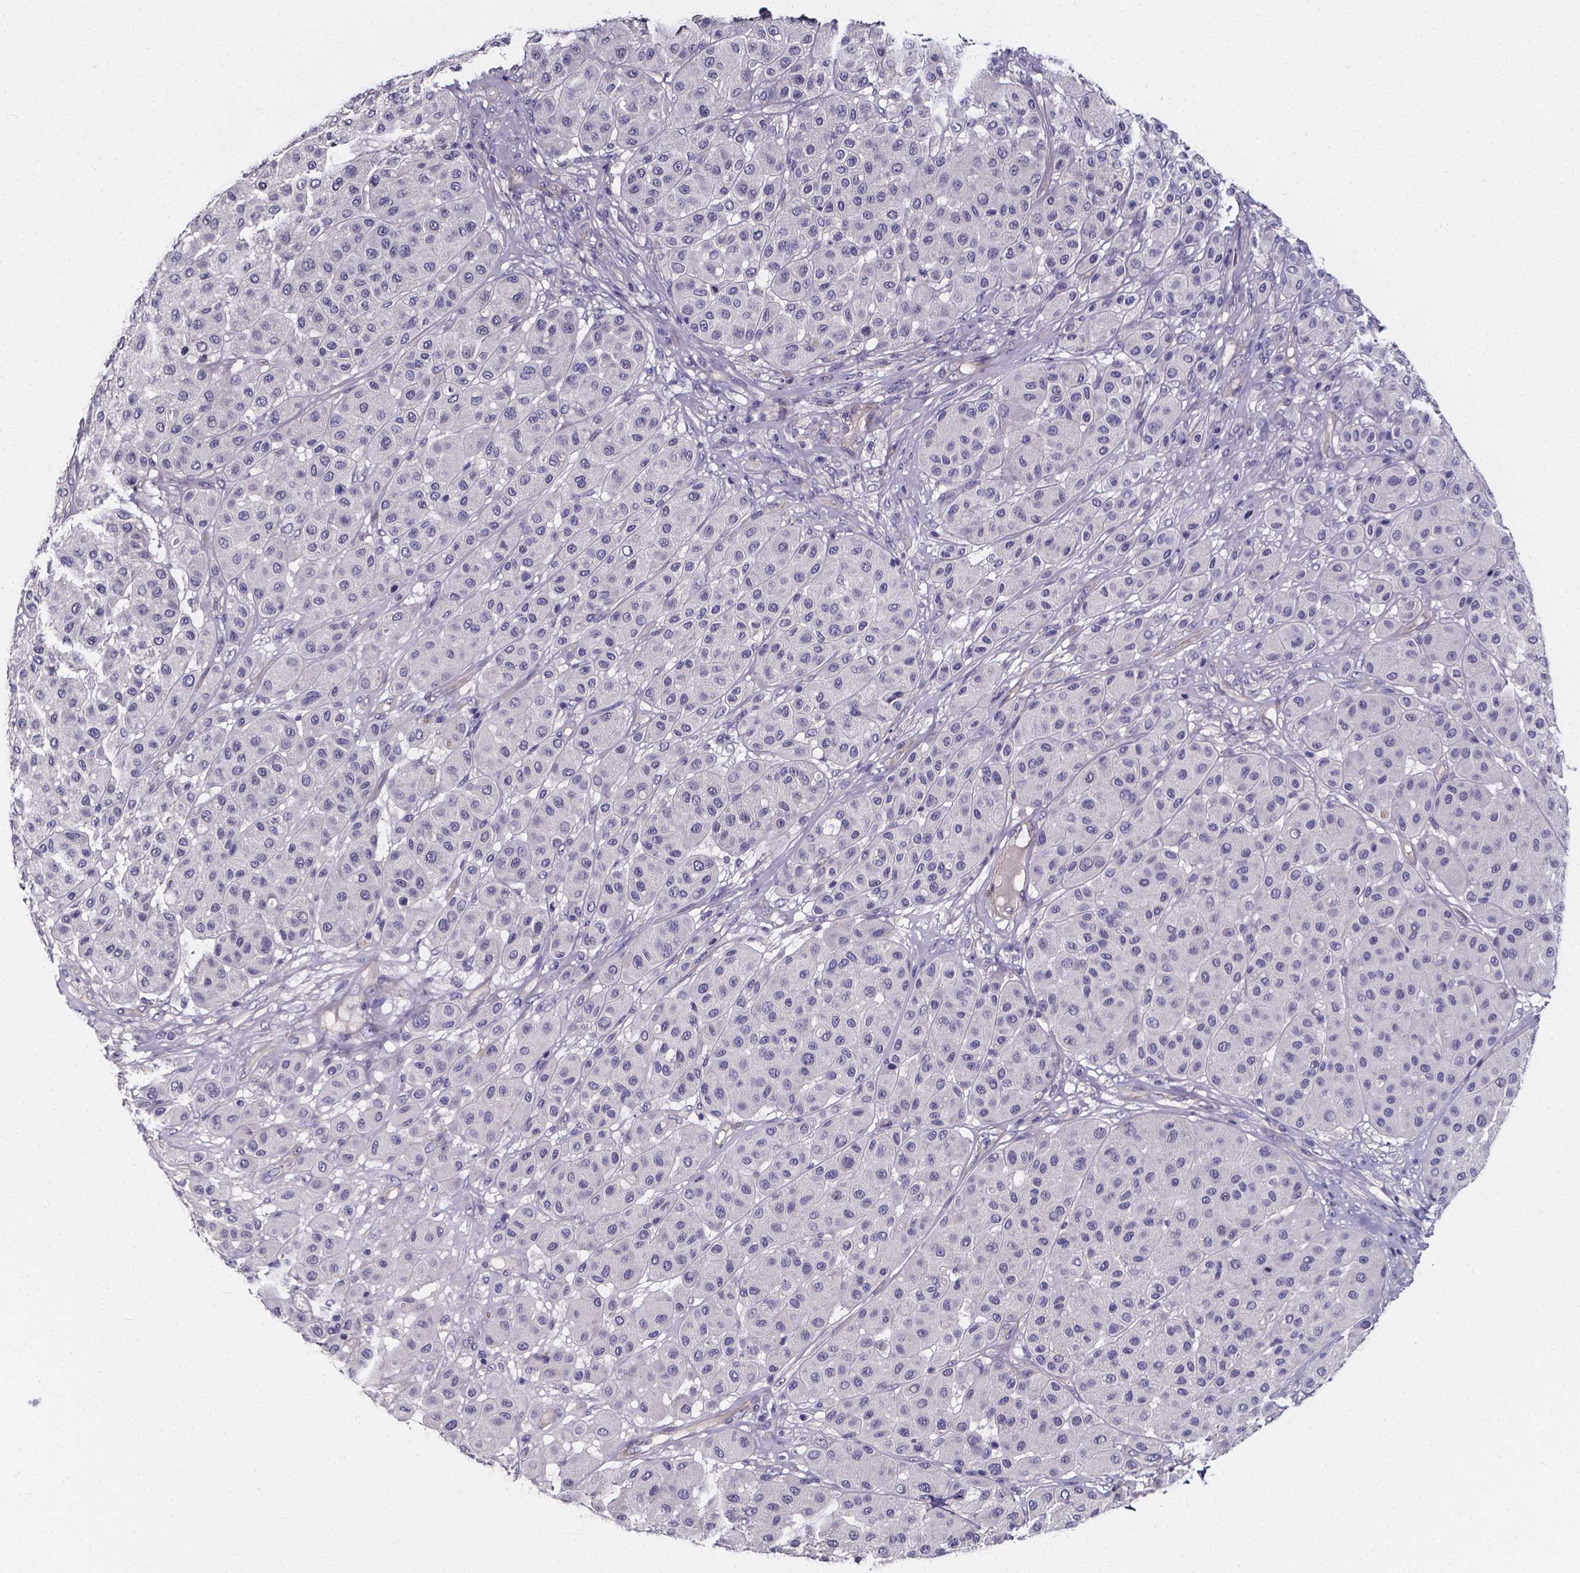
{"staining": {"intensity": "negative", "quantity": "none", "location": "none"}, "tissue": "melanoma", "cell_type": "Tumor cells", "image_type": "cancer", "snomed": [{"axis": "morphology", "description": "Malignant melanoma, Metastatic site"}, {"axis": "topography", "description": "Smooth muscle"}], "caption": "Malignant melanoma (metastatic site) stained for a protein using IHC exhibits no staining tumor cells.", "gene": "CACNG8", "patient": {"sex": "male", "age": 41}}